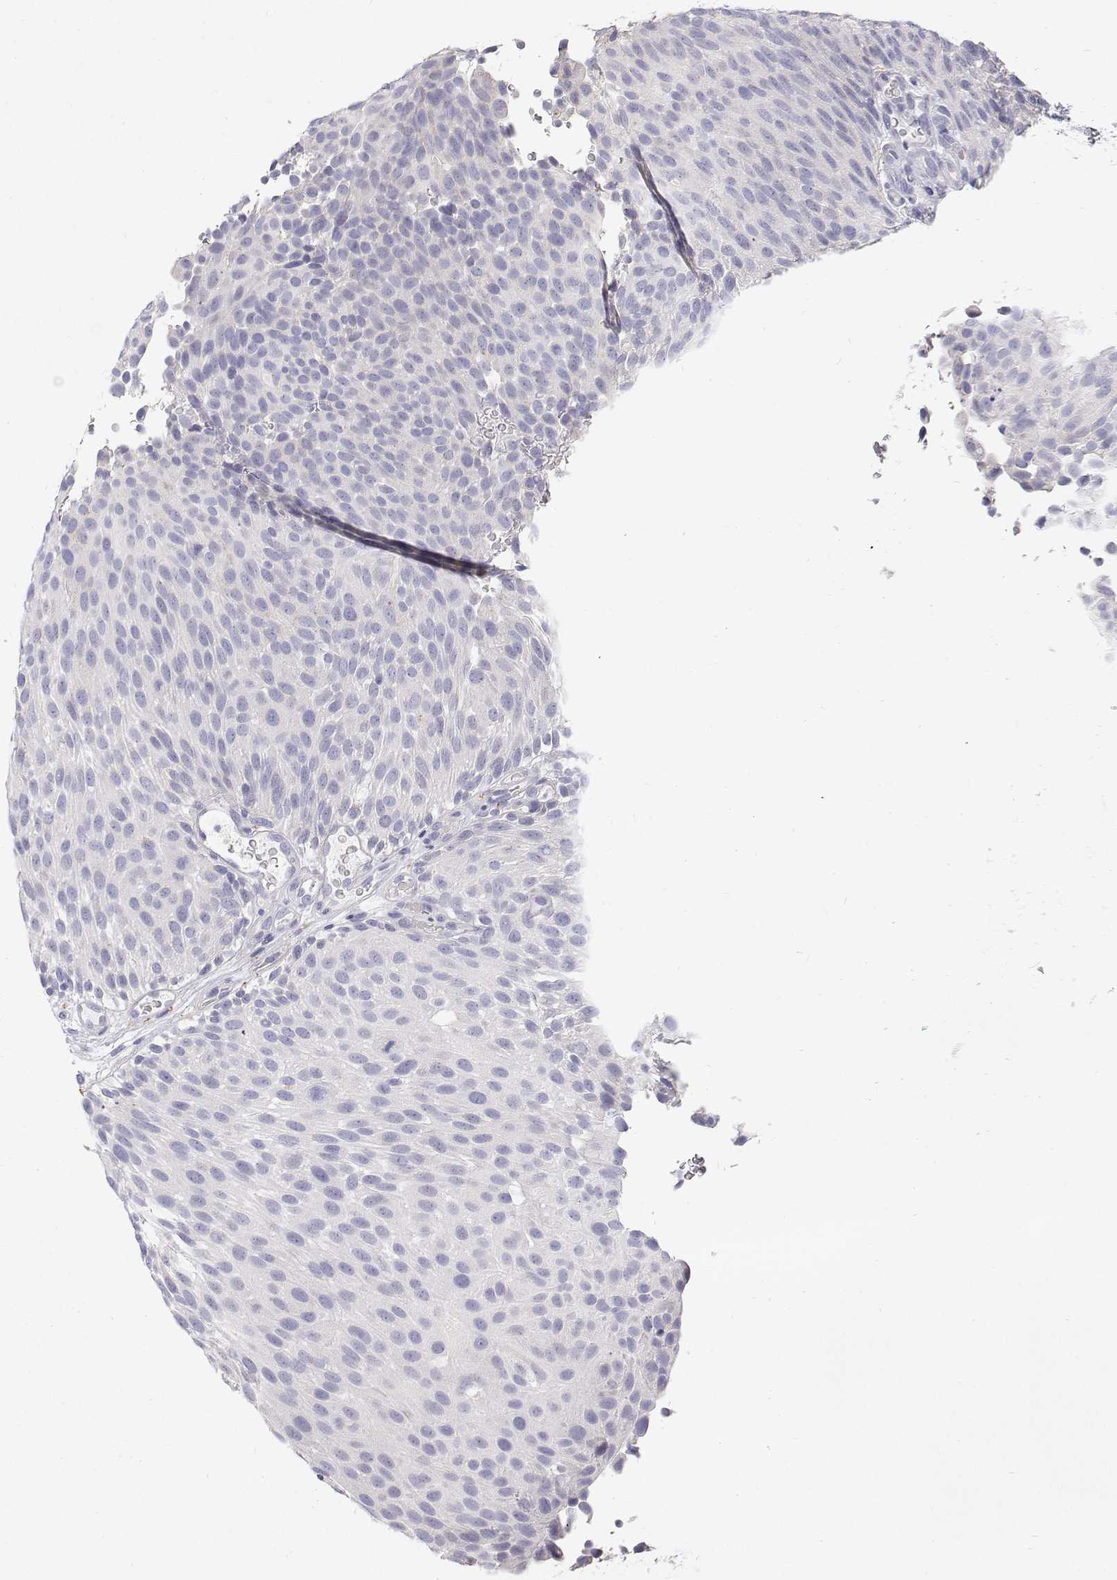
{"staining": {"intensity": "negative", "quantity": "none", "location": "none"}, "tissue": "urothelial cancer", "cell_type": "Tumor cells", "image_type": "cancer", "snomed": [{"axis": "morphology", "description": "Urothelial carcinoma, Low grade"}, {"axis": "topography", "description": "Urinary bladder"}], "caption": "The immunohistochemistry (IHC) image has no significant staining in tumor cells of low-grade urothelial carcinoma tissue.", "gene": "NCR2", "patient": {"sex": "male", "age": 78}}